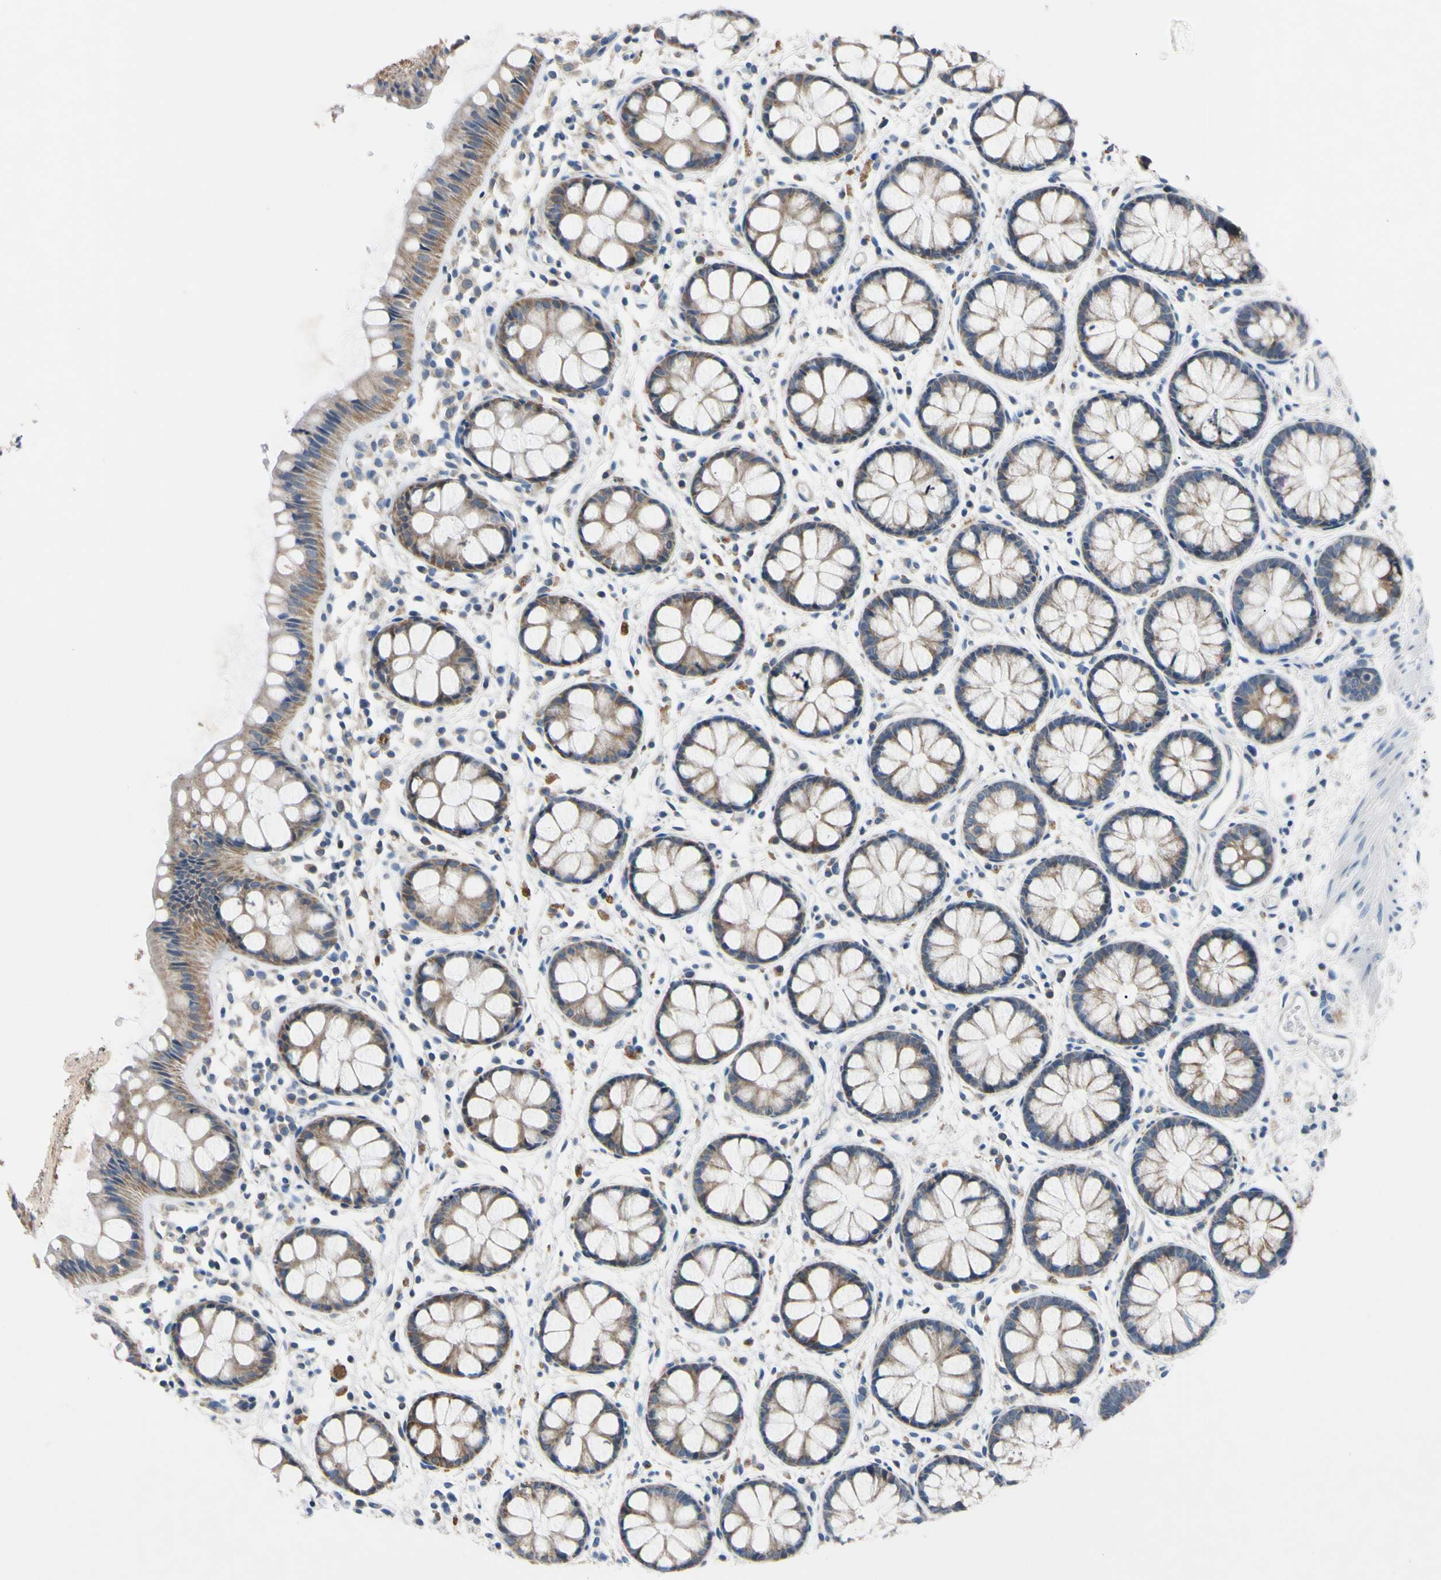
{"staining": {"intensity": "moderate", "quantity": ">75%", "location": "cytoplasmic/membranous"}, "tissue": "rectum", "cell_type": "Glandular cells", "image_type": "normal", "snomed": [{"axis": "morphology", "description": "Normal tissue, NOS"}, {"axis": "topography", "description": "Rectum"}], "caption": "Moderate cytoplasmic/membranous positivity is present in approximately >75% of glandular cells in benign rectum. Nuclei are stained in blue.", "gene": "PNKD", "patient": {"sex": "female", "age": 66}}